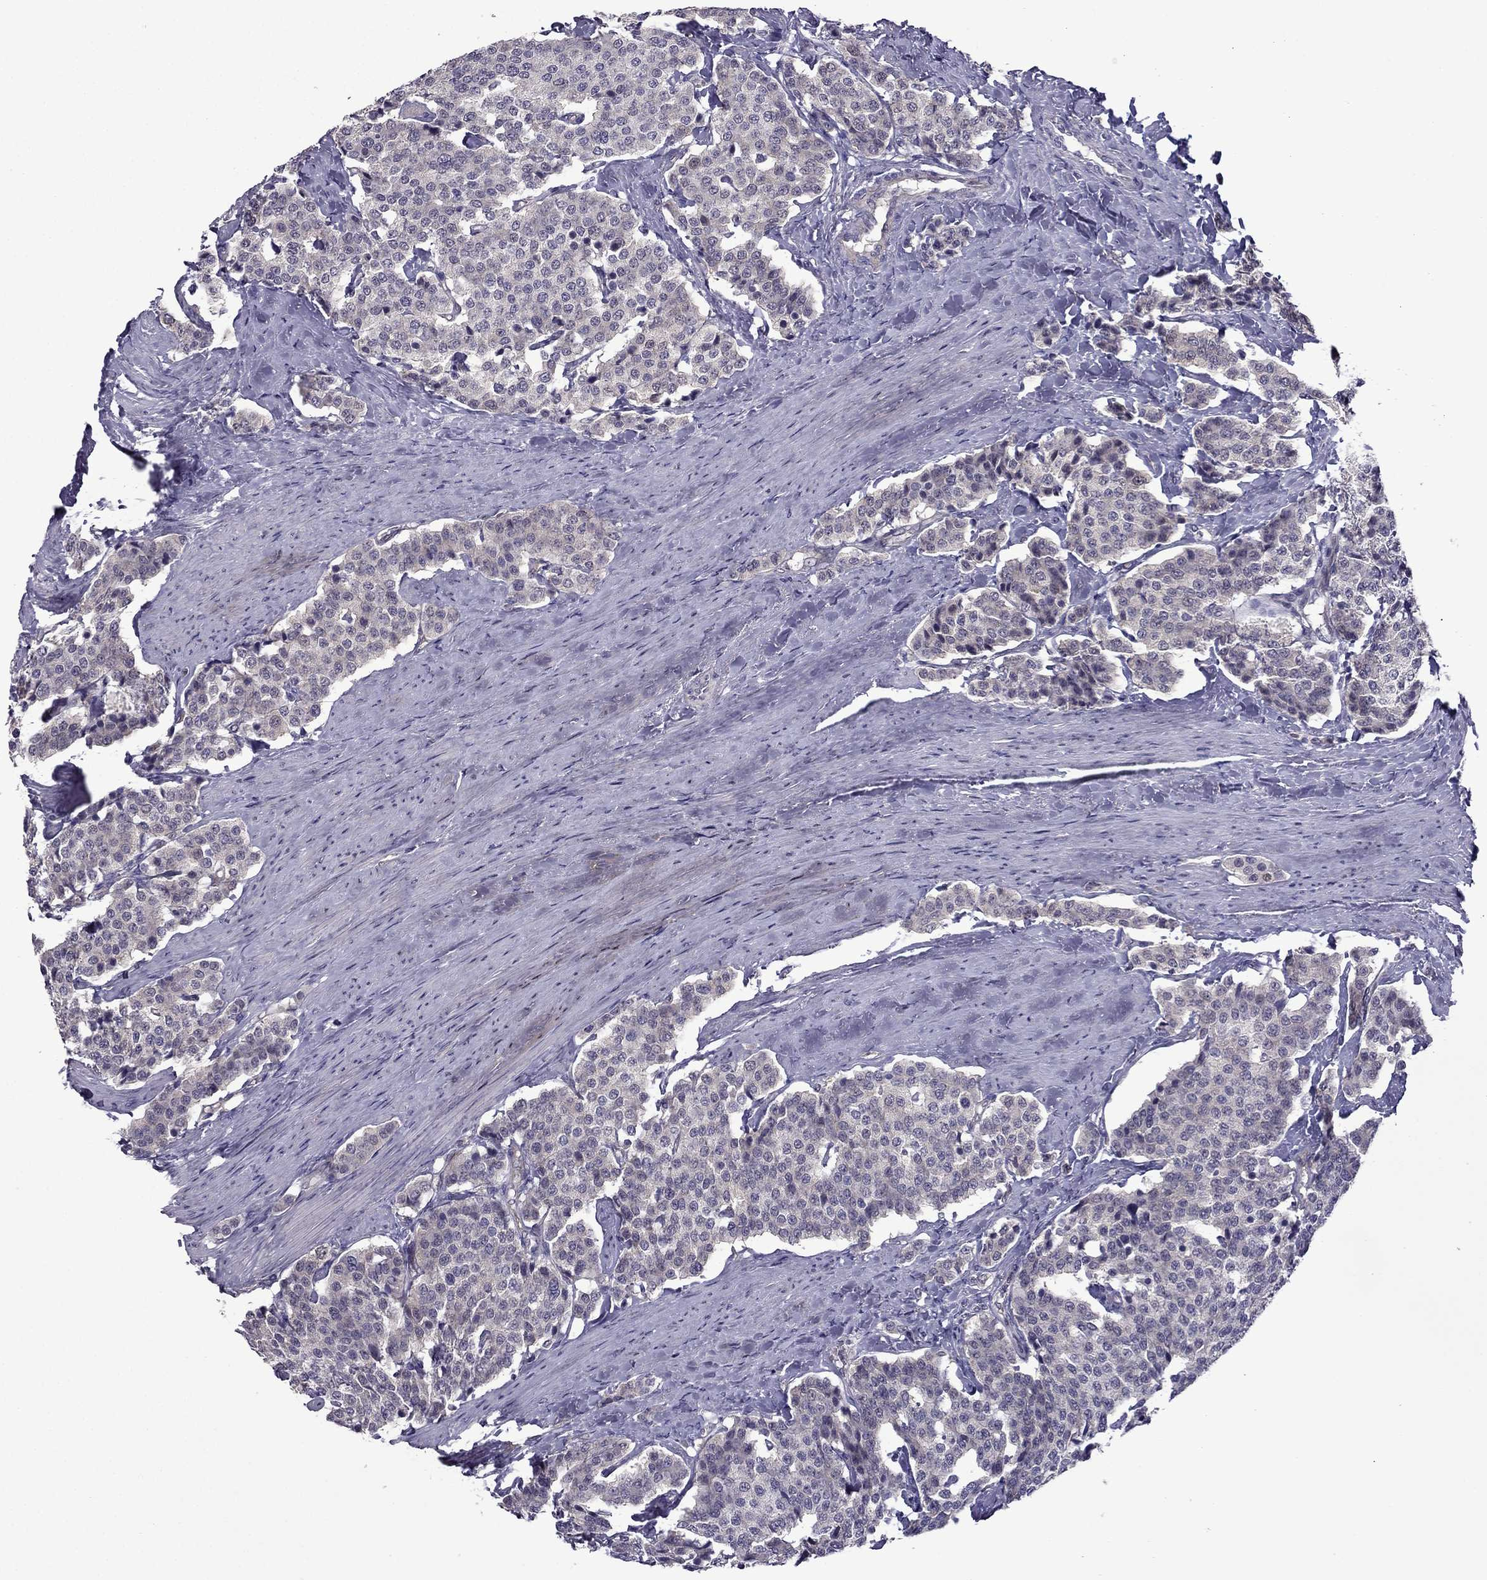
{"staining": {"intensity": "negative", "quantity": "none", "location": "none"}, "tissue": "carcinoid", "cell_type": "Tumor cells", "image_type": "cancer", "snomed": [{"axis": "morphology", "description": "Carcinoid, malignant, NOS"}, {"axis": "topography", "description": "Small intestine"}], "caption": "Tumor cells are negative for brown protein staining in carcinoid (malignant).", "gene": "CDK5", "patient": {"sex": "female", "age": 58}}